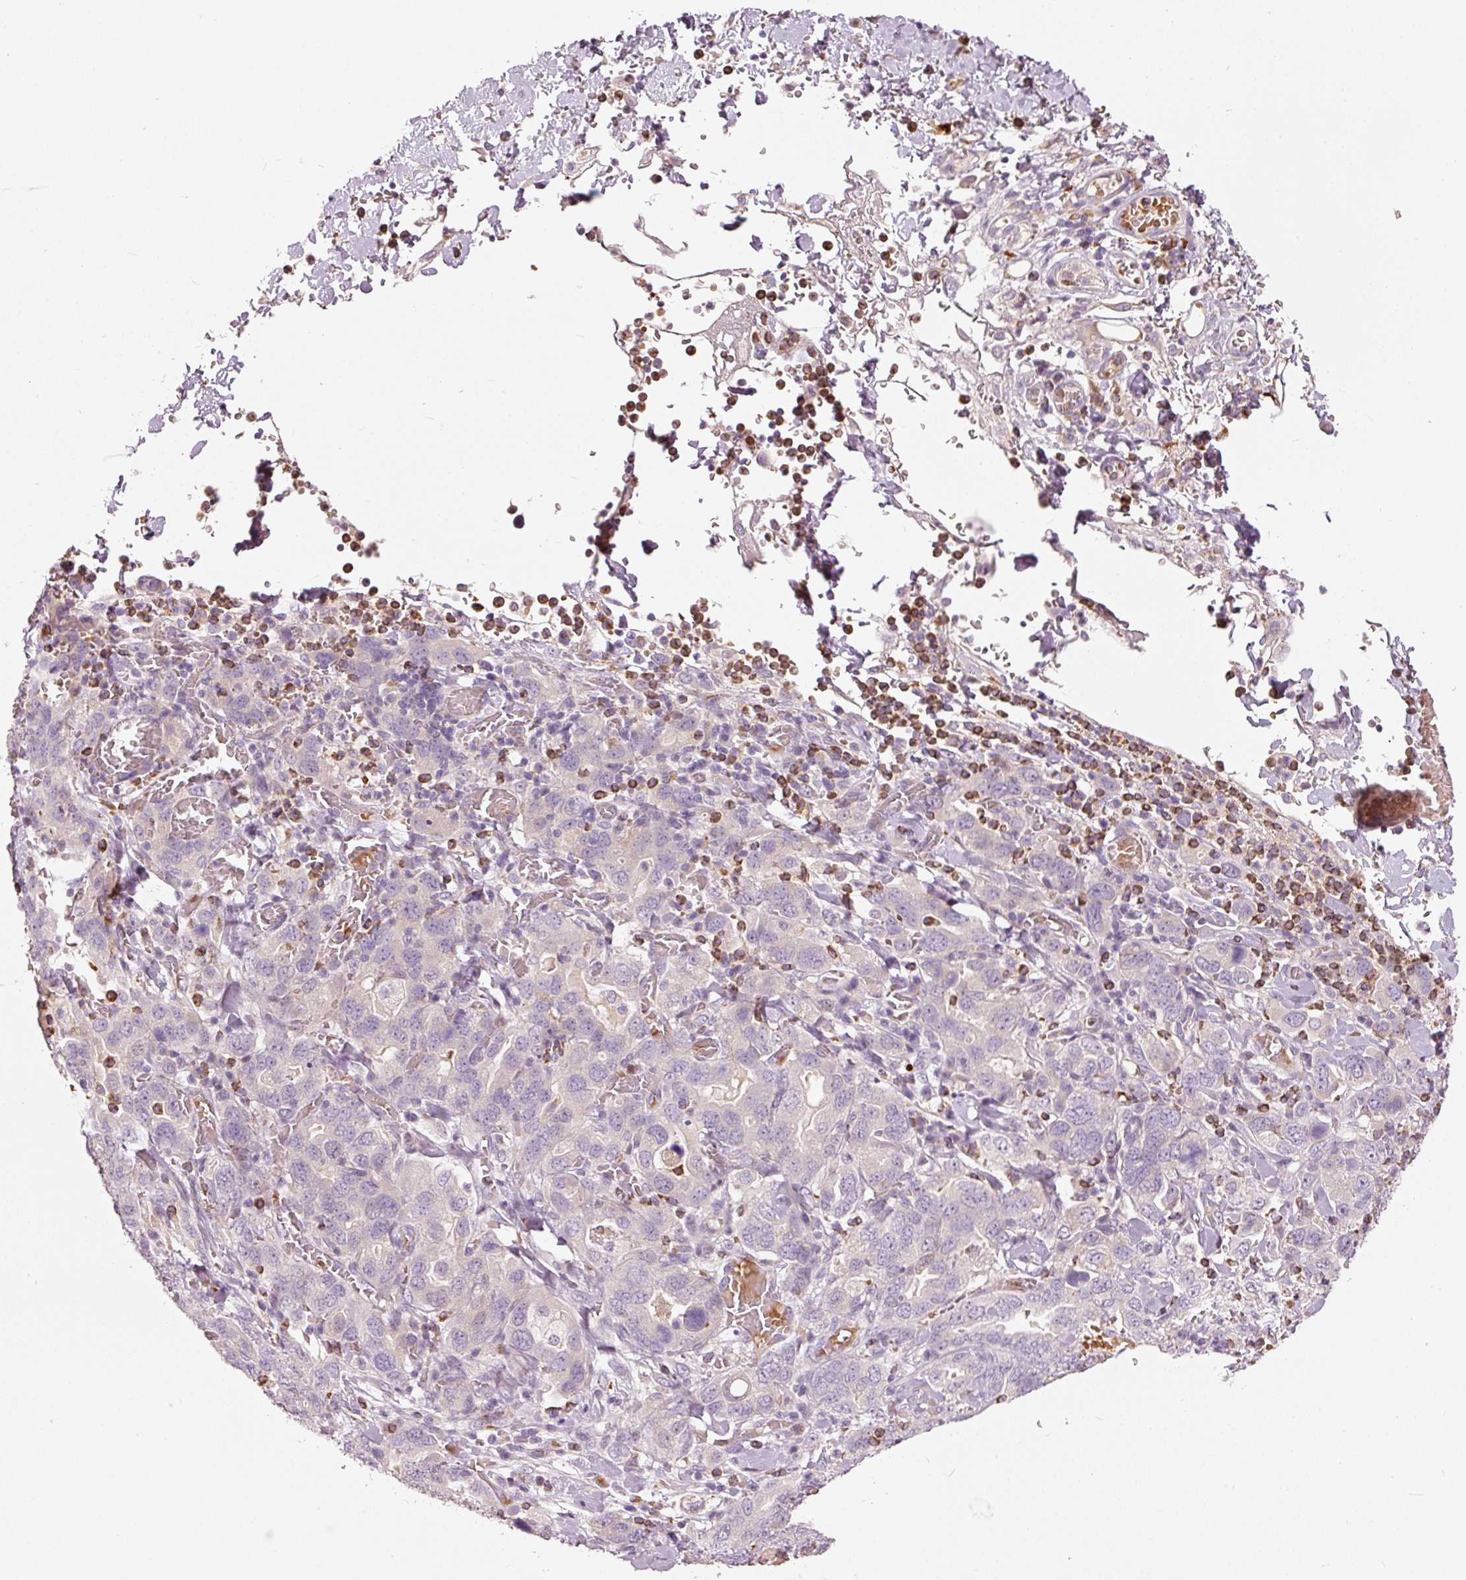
{"staining": {"intensity": "negative", "quantity": "none", "location": "none"}, "tissue": "stomach cancer", "cell_type": "Tumor cells", "image_type": "cancer", "snomed": [{"axis": "morphology", "description": "Adenocarcinoma, NOS"}, {"axis": "topography", "description": "Stomach, upper"}, {"axis": "topography", "description": "Stomach"}], "caption": "Human stomach adenocarcinoma stained for a protein using immunohistochemistry demonstrates no staining in tumor cells.", "gene": "KLHL21", "patient": {"sex": "male", "age": 62}}